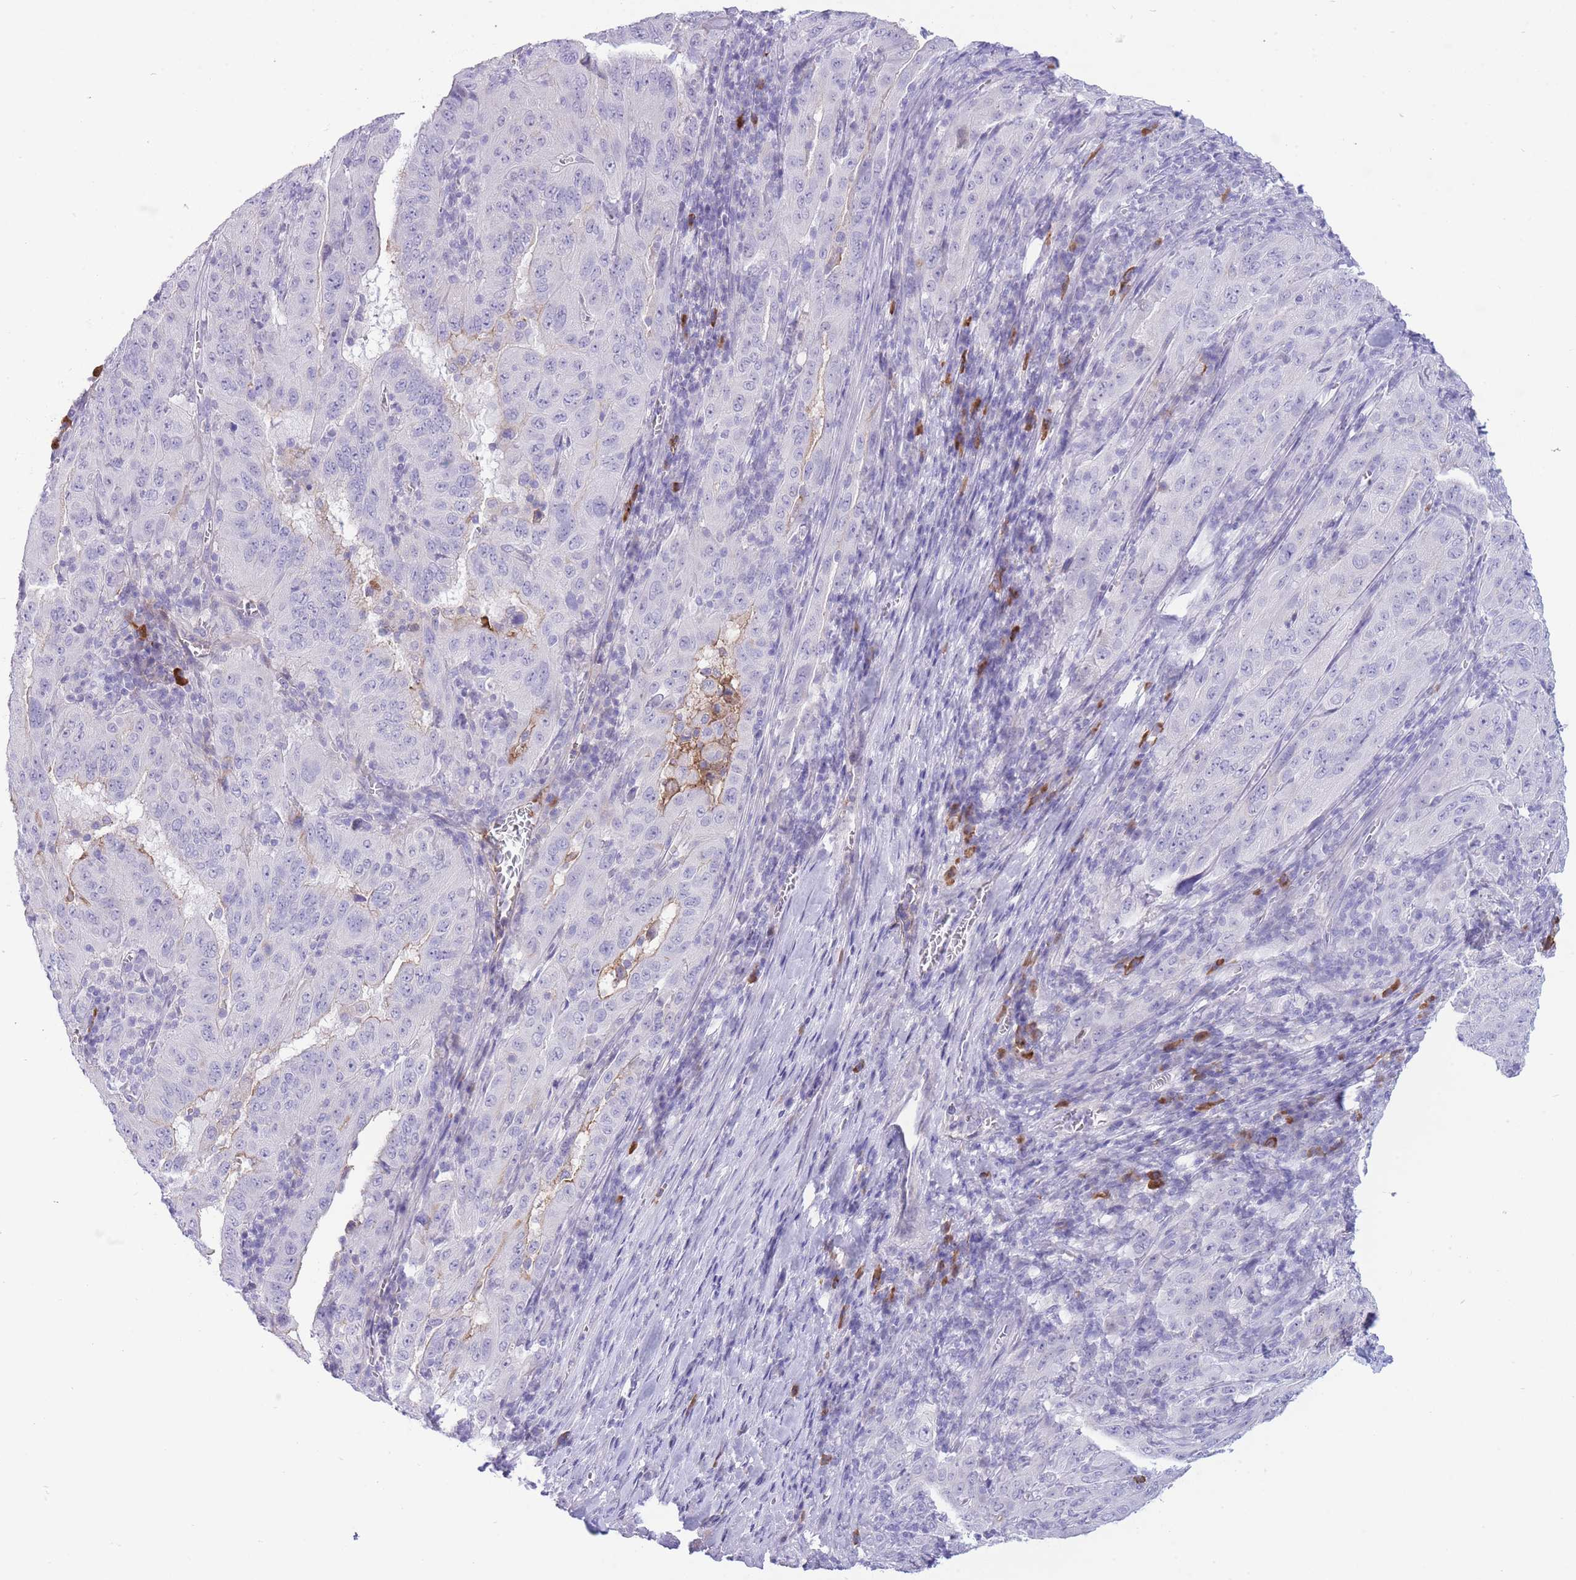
{"staining": {"intensity": "negative", "quantity": "none", "location": "none"}, "tissue": "pancreatic cancer", "cell_type": "Tumor cells", "image_type": "cancer", "snomed": [{"axis": "morphology", "description": "Adenocarcinoma, NOS"}, {"axis": "topography", "description": "Pancreas"}], "caption": "Tumor cells are negative for protein expression in human pancreatic cancer.", "gene": "ASAP3", "patient": {"sex": "male", "age": 63}}